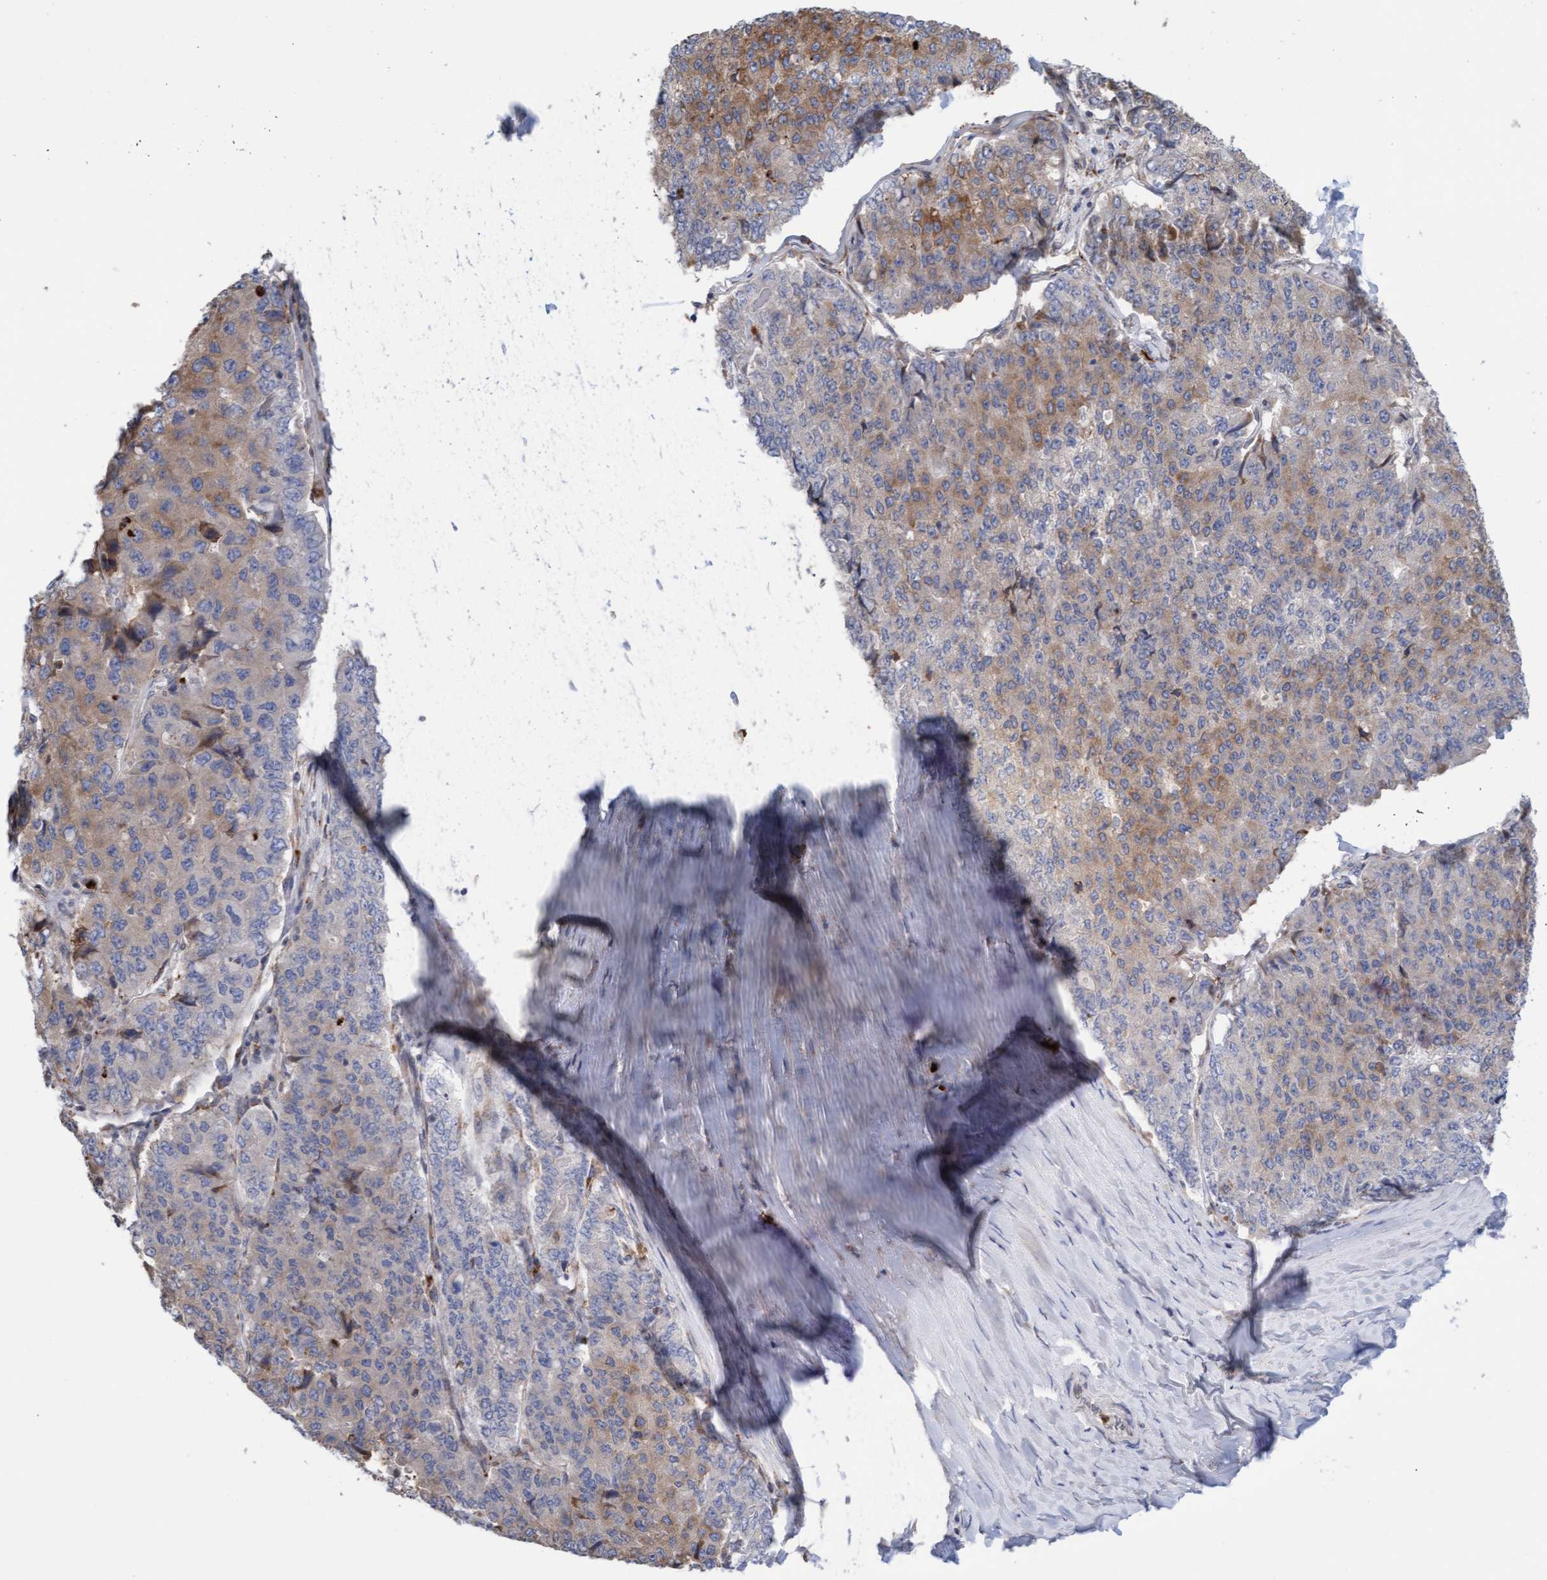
{"staining": {"intensity": "moderate", "quantity": "25%-75%", "location": "cytoplasmic/membranous"}, "tissue": "pancreatic cancer", "cell_type": "Tumor cells", "image_type": "cancer", "snomed": [{"axis": "morphology", "description": "Adenocarcinoma, NOS"}, {"axis": "topography", "description": "Pancreas"}], "caption": "Immunohistochemistry staining of pancreatic adenocarcinoma, which displays medium levels of moderate cytoplasmic/membranous expression in about 25%-75% of tumor cells indicating moderate cytoplasmic/membranous protein expression. The staining was performed using DAB (brown) for protein detection and nuclei were counterstained in hematoxylin (blue).", "gene": "MMP8", "patient": {"sex": "male", "age": 50}}